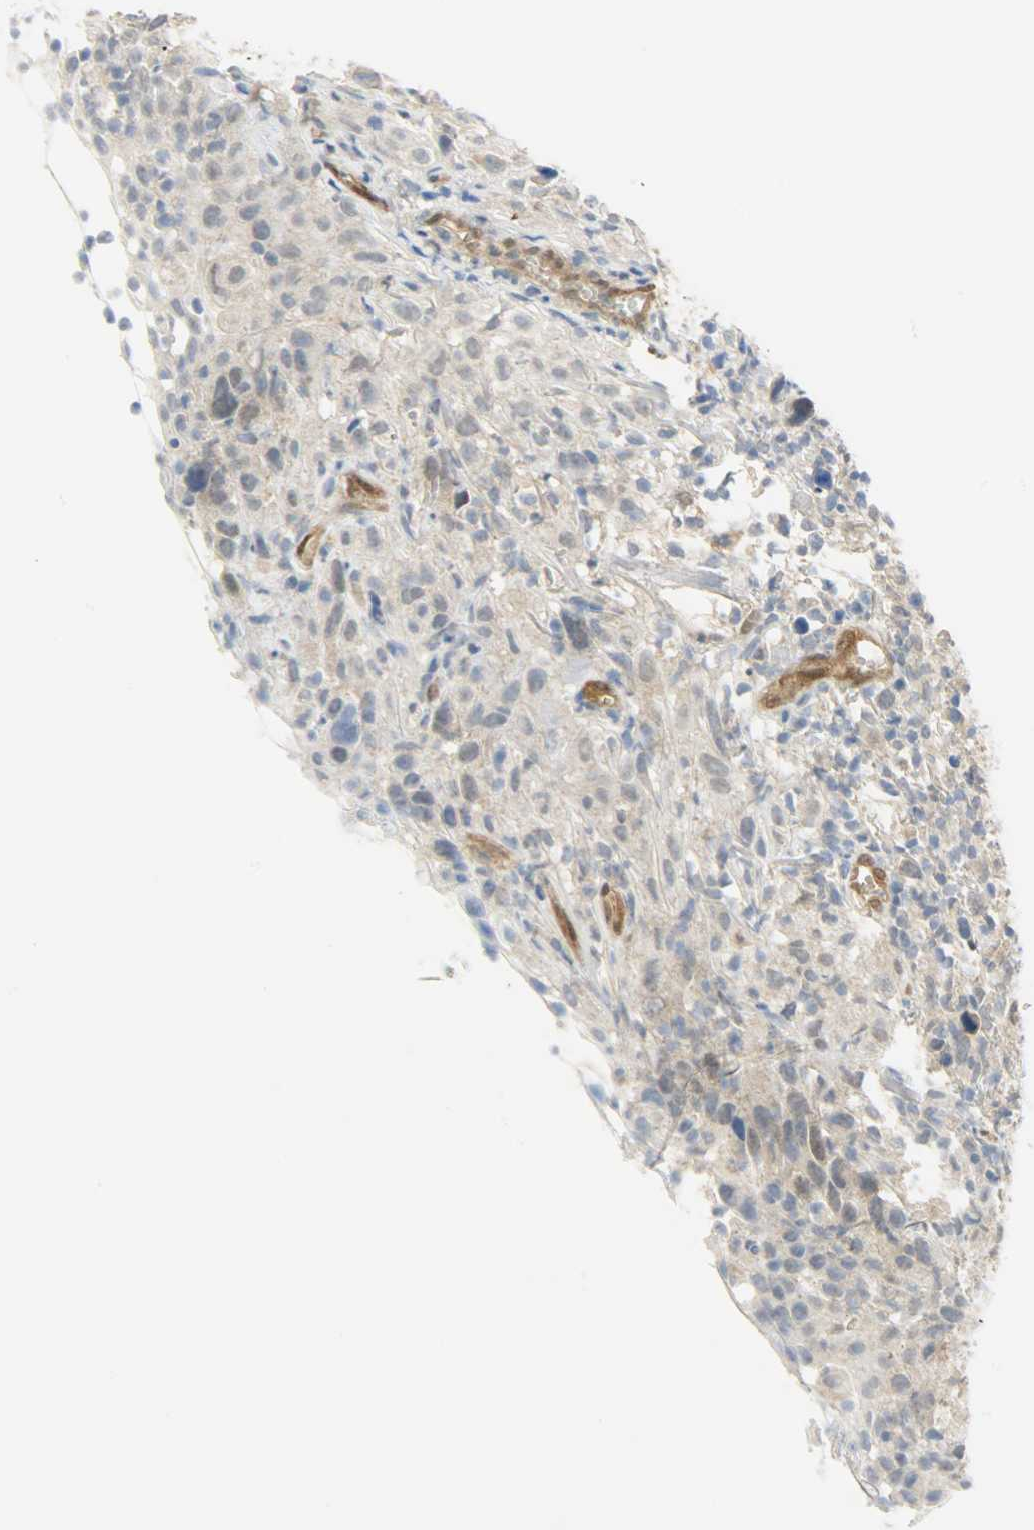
{"staining": {"intensity": "negative", "quantity": "none", "location": "none"}, "tissue": "thyroid cancer", "cell_type": "Tumor cells", "image_type": "cancer", "snomed": [{"axis": "morphology", "description": "Carcinoma, NOS"}, {"axis": "topography", "description": "Thyroid gland"}], "caption": "There is no significant expression in tumor cells of thyroid carcinoma. (Brightfield microscopy of DAB IHC at high magnification).", "gene": "FKBP1A", "patient": {"sex": "female", "age": 77}}